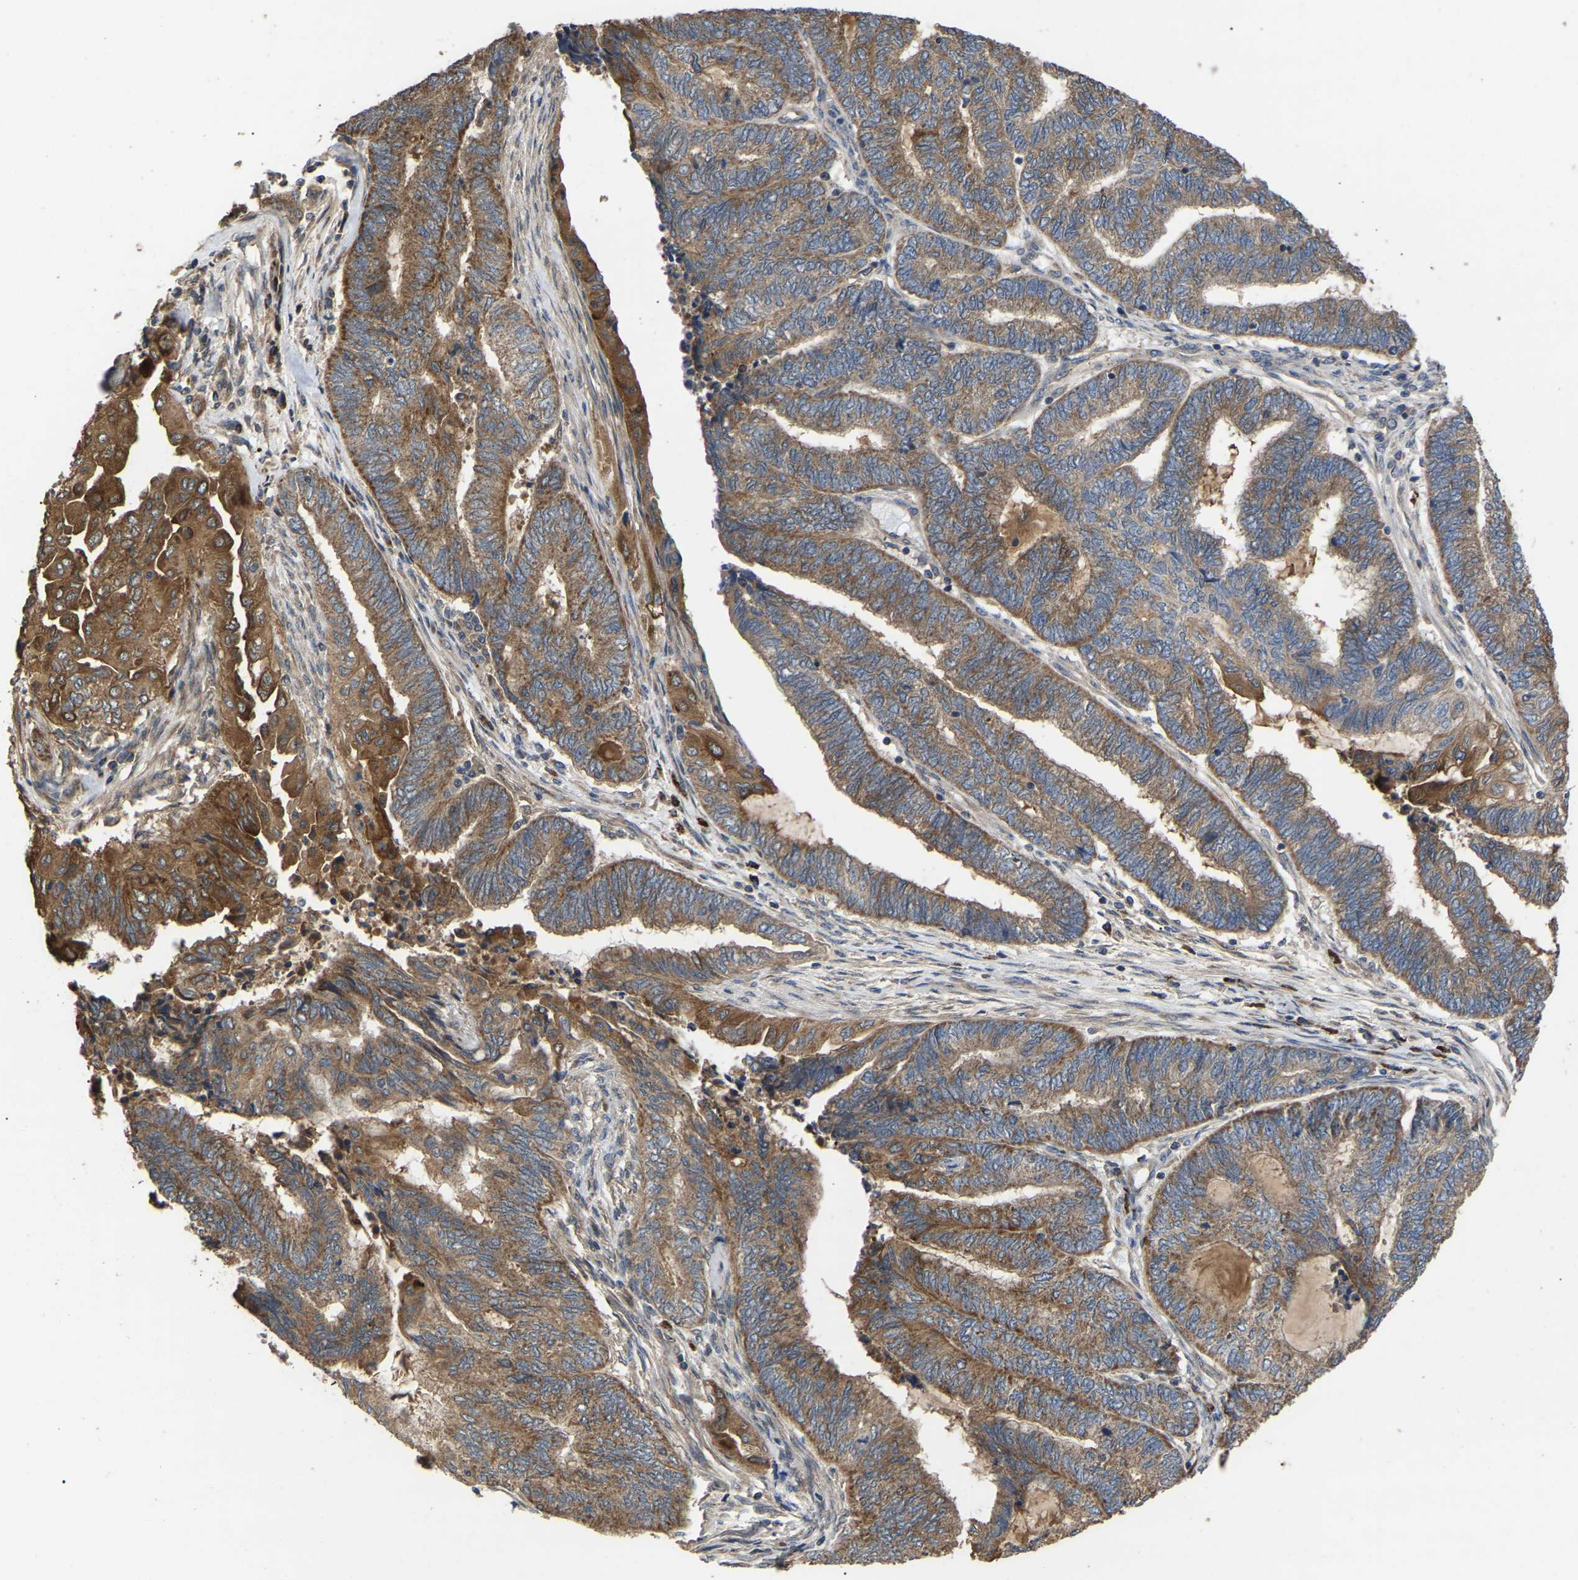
{"staining": {"intensity": "moderate", "quantity": ">75%", "location": "cytoplasmic/membranous"}, "tissue": "endometrial cancer", "cell_type": "Tumor cells", "image_type": "cancer", "snomed": [{"axis": "morphology", "description": "Adenocarcinoma, NOS"}, {"axis": "topography", "description": "Uterus"}, {"axis": "topography", "description": "Endometrium"}], "caption": "This photomicrograph reveals IHC staining of human endometrial cancer (adenocarcinoma), with medium moderate cytoplasmic/membranous positivity in approximately >75% of tumor cells.", "gene": "GCC1", "patient": {"sex": "female", "age": 70}}